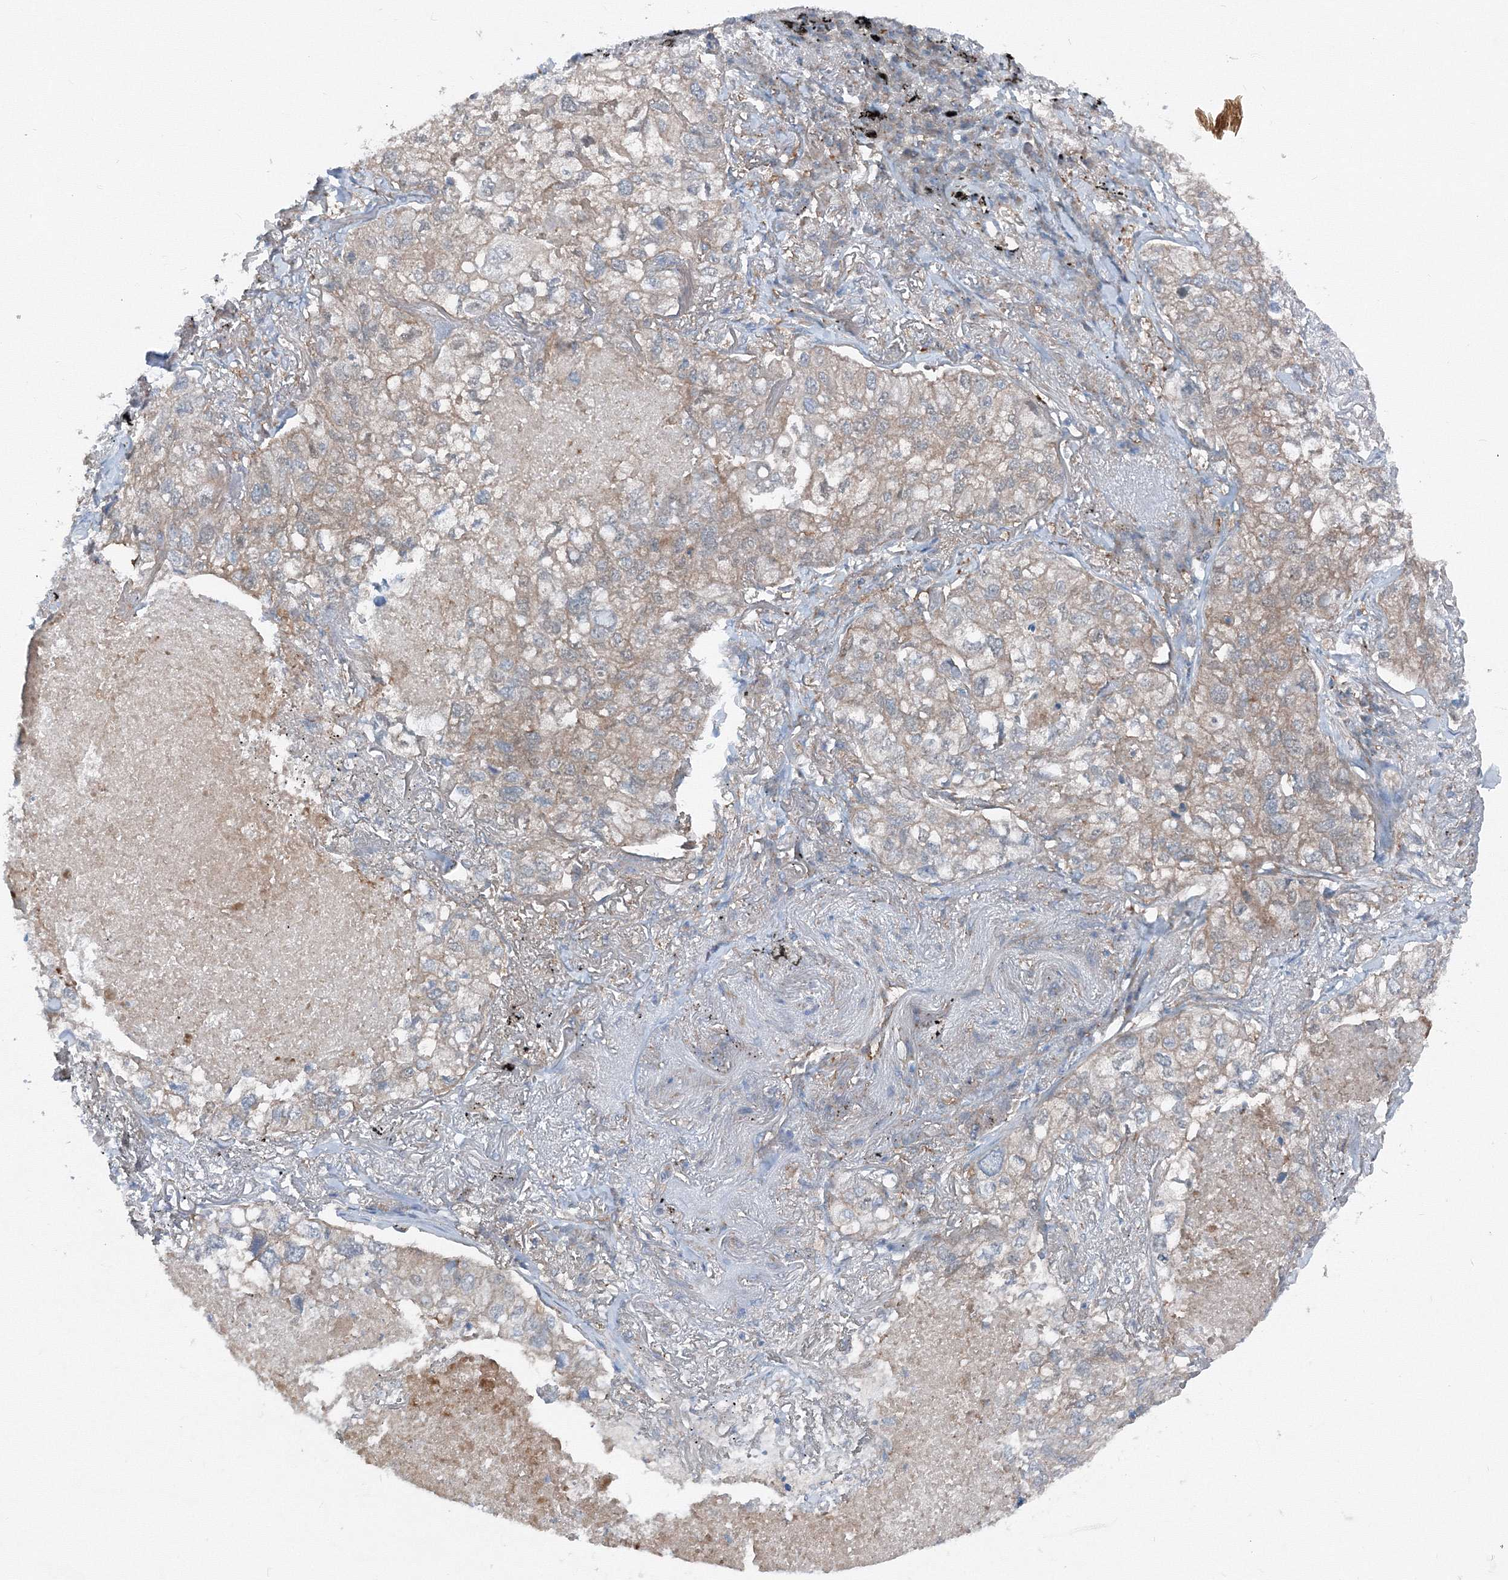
{"staining": {"intensity": "weak", "quantity": "25%-75%", "location": "cytoplasmic/membranous"}, "tissue": "lung cancer", "cell_type": "Tumor cells", "image_type": "cancer", "snomed": [{"axis": "morphology", "description": "Adenocarcinoma, NOS"}, {"axis": "topography", "description": "Lung"}], "caption": "Immunohistochemistry (IHC) (DAB (3,3'-diaminobenzidine)) staining of human lung cancer (adenocarcinoma) reveals weak cytoplasmic/membranous protein staining in approximately 25%-75% of tumor cells.", "gene": "TPRKB", "patient": {"sex": "male", "age": 65}}